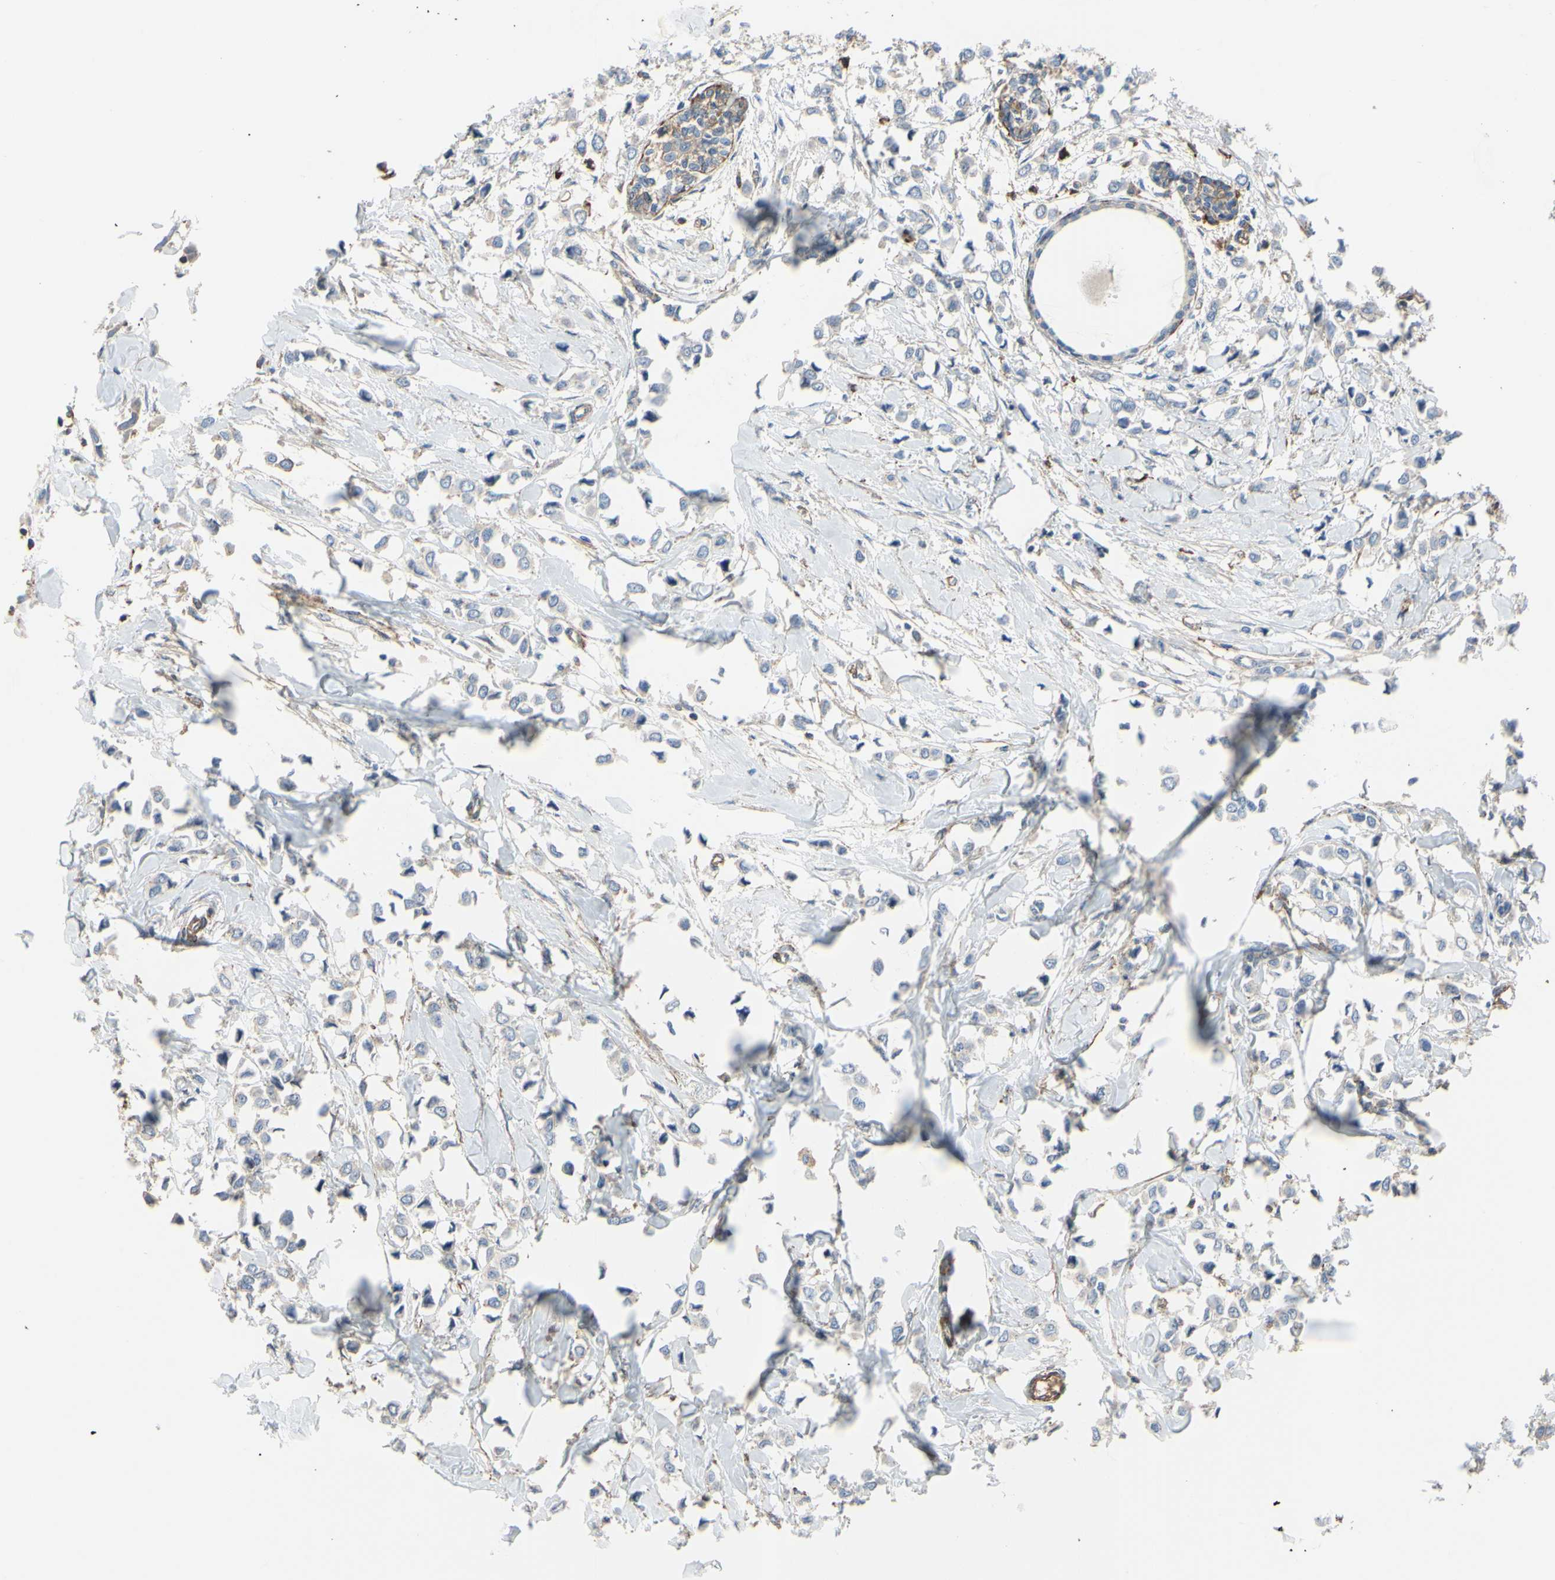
{"staining": {"intensity": "weak", "quantity": "<25%", "location": "cytoplasmic/membranous"}, "tissue": "breast cancer", "cell_type": "Tumor cells", "image_type": "cancer", "snomed": [{"axis": "morphology", "description": "Lobular carcinoma"}, {"axis": "topography", "description": "Breast"}], "caption": "This photomicrograph is of breast lobular carcinoma stained with immunohistochemistry to label a protein in brown with the nuclei are counter-stained blue. There is no expression in tumor cells.", "gene": "BECN1", "patient": {"sex": "female", "age": 51}}